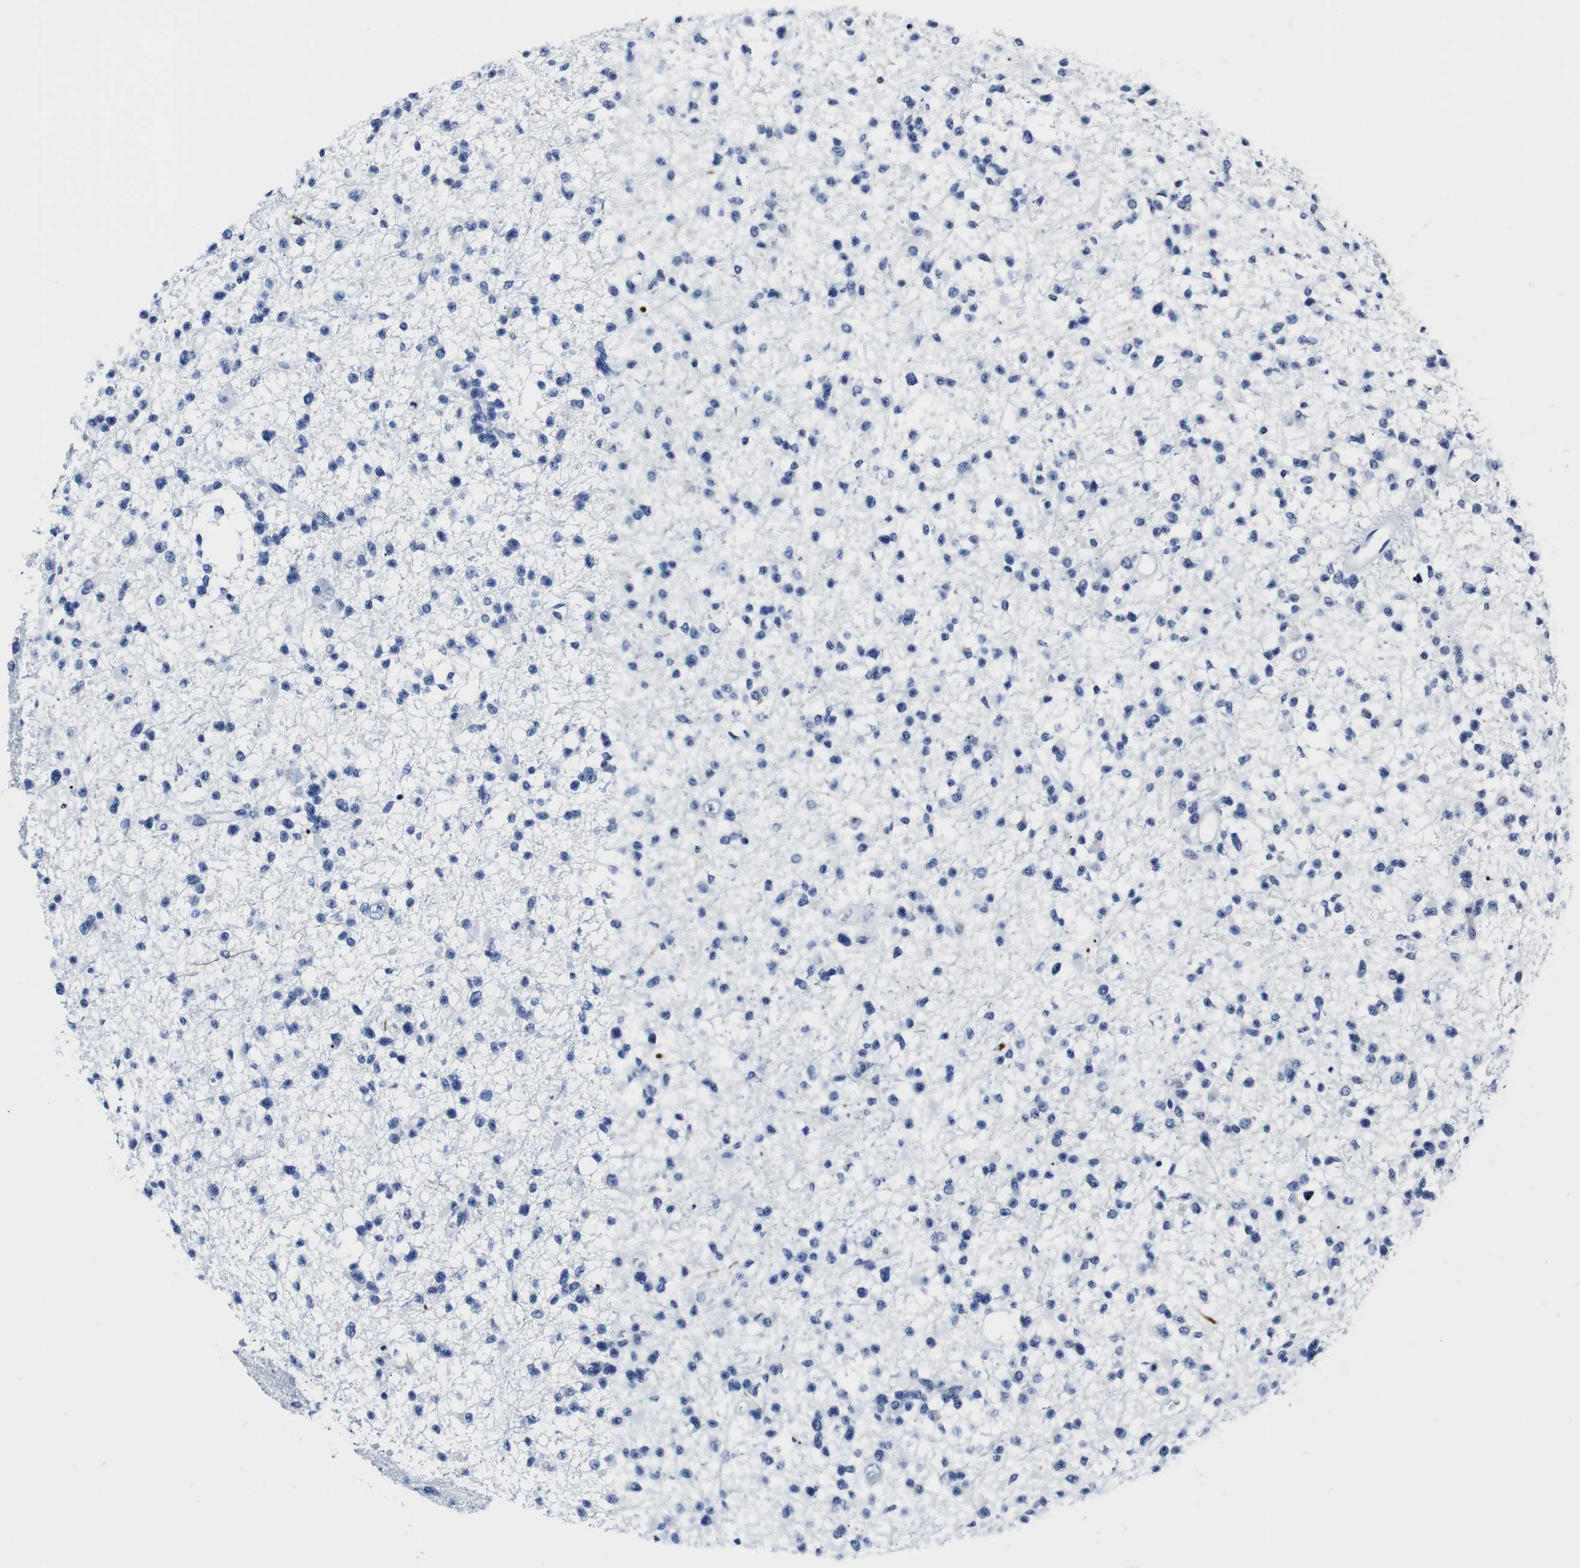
{"staining": {"intensity": "negative", "quantity": "none", "location": "none"}, "tissue": "glioma", "cell_type": "Tumor cells", "image_type": "cancer", "snomed": [{"axis": "morphology", "description": "Glioma, malignant, Low grade"}, {"axis": "topography", "description": "Brain"}], "caption": "This is an IHC histopathology image of glioma. There is no expression in tumor cells.", "gene": "EIF4A1", "patient": {"sex": "female", "age": 22}}